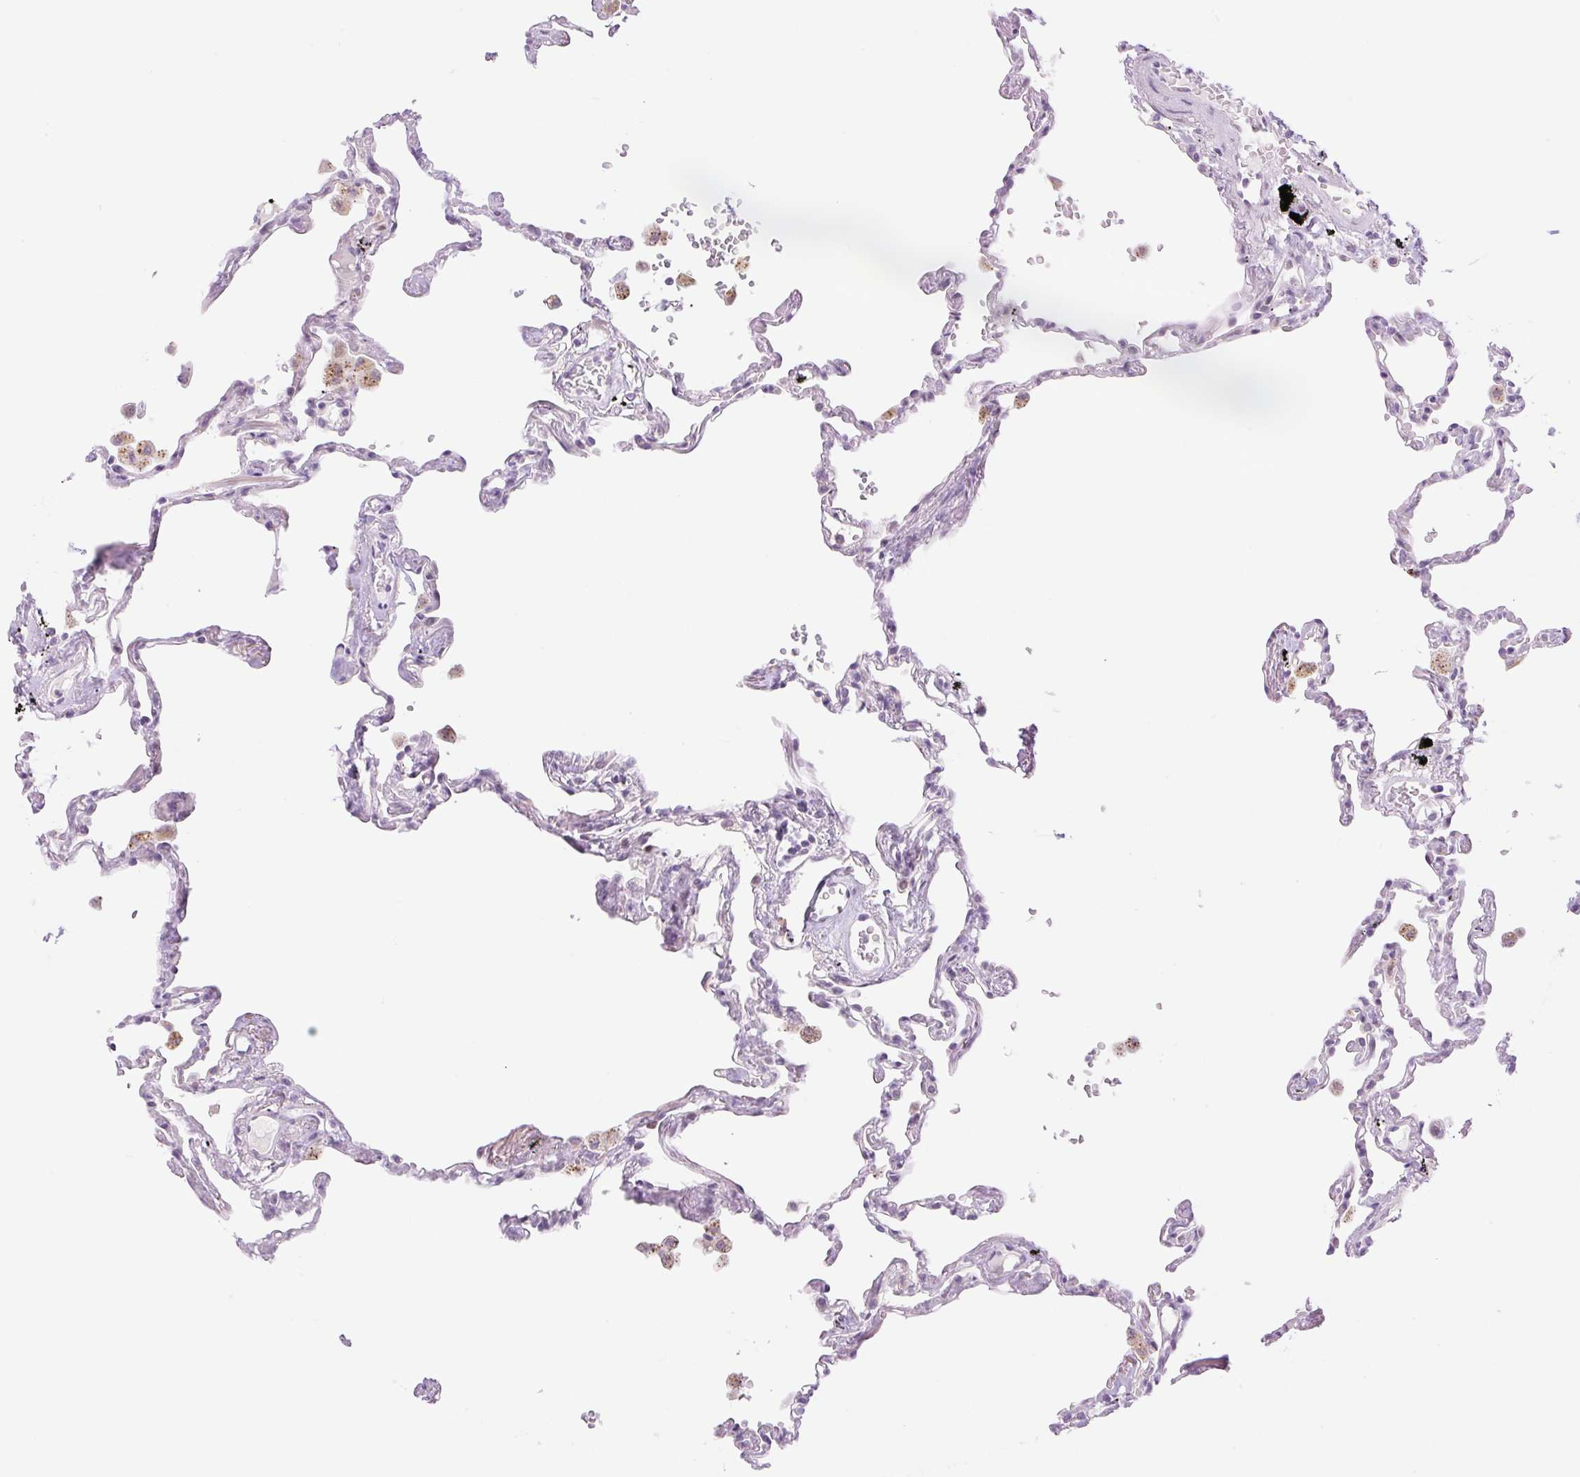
{"staining": {"intensity": "weak", "quantity": "<25%", "location": "cytoplasmic/membranous"}, "tissue": "lung", "cell_type": "Alveolar cells", "image_type": "normal", "snomed": [{"axis": "morphology", "description": "Normal tissue, NOS"}, {"axis": "topography", "description": "Lung"}], "caption": "The micrograph exhibits no significant expression in alveolar cells of lung.", "gene": "SPRYD4", "patient": {"sex": "female", "age": 67}}